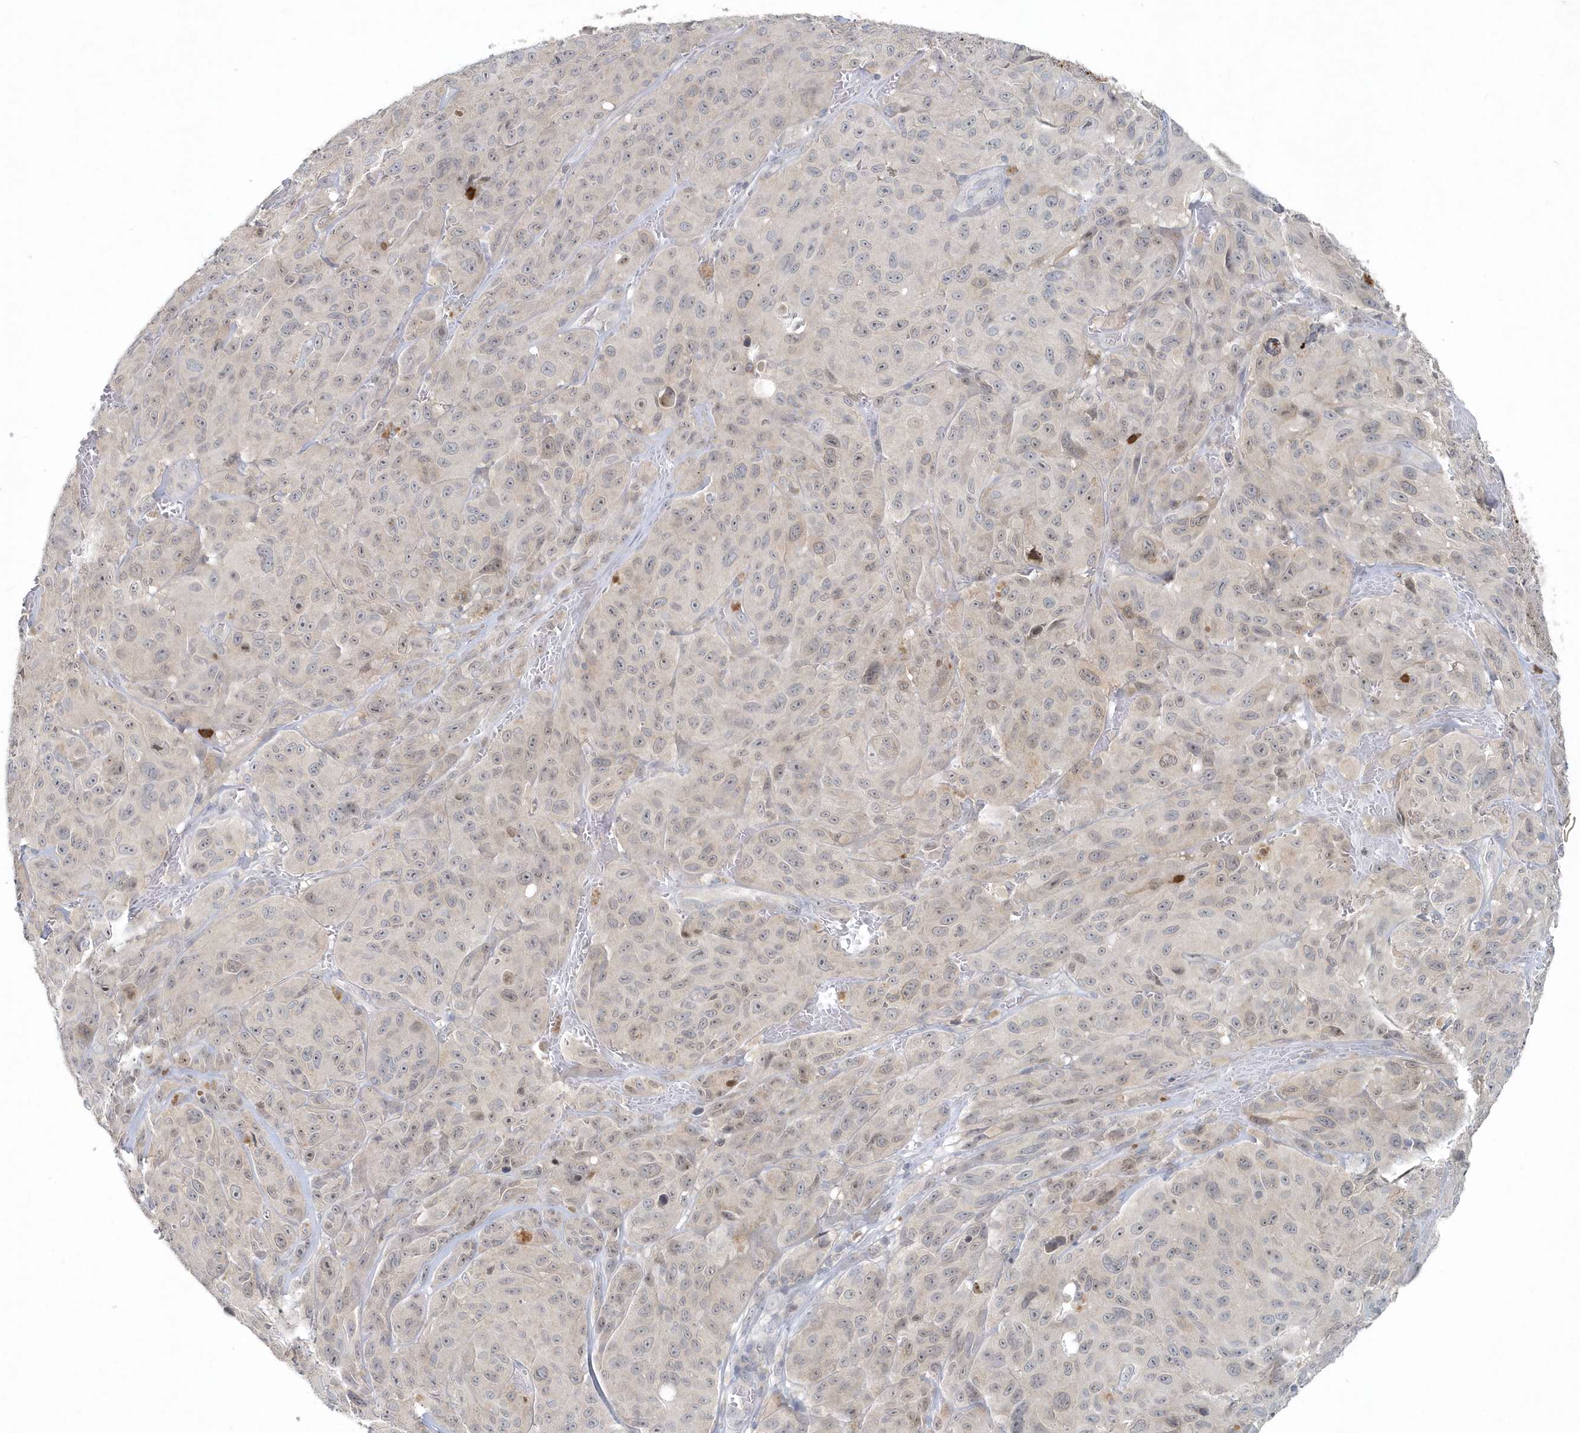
{"staining": {"intensity": "weak", "quantity": "<25%", "location": "cytoplasmic/membranous,nuclear"}, "tissue": "melanoma", "cell_type": "Tumor cells", "image_type": "cancer", "snomed": [{"axis": "morphology", "description": "Malignant melanoma, NOS"}, {"axis": "topography", "description": "Skin"}], "caption": "This is an IHC histopathology image of human malignant melanoma. There is no positivity in tumor cells.", "gene": "NUP54", "patient": {"sex": "male", "age": 66}}